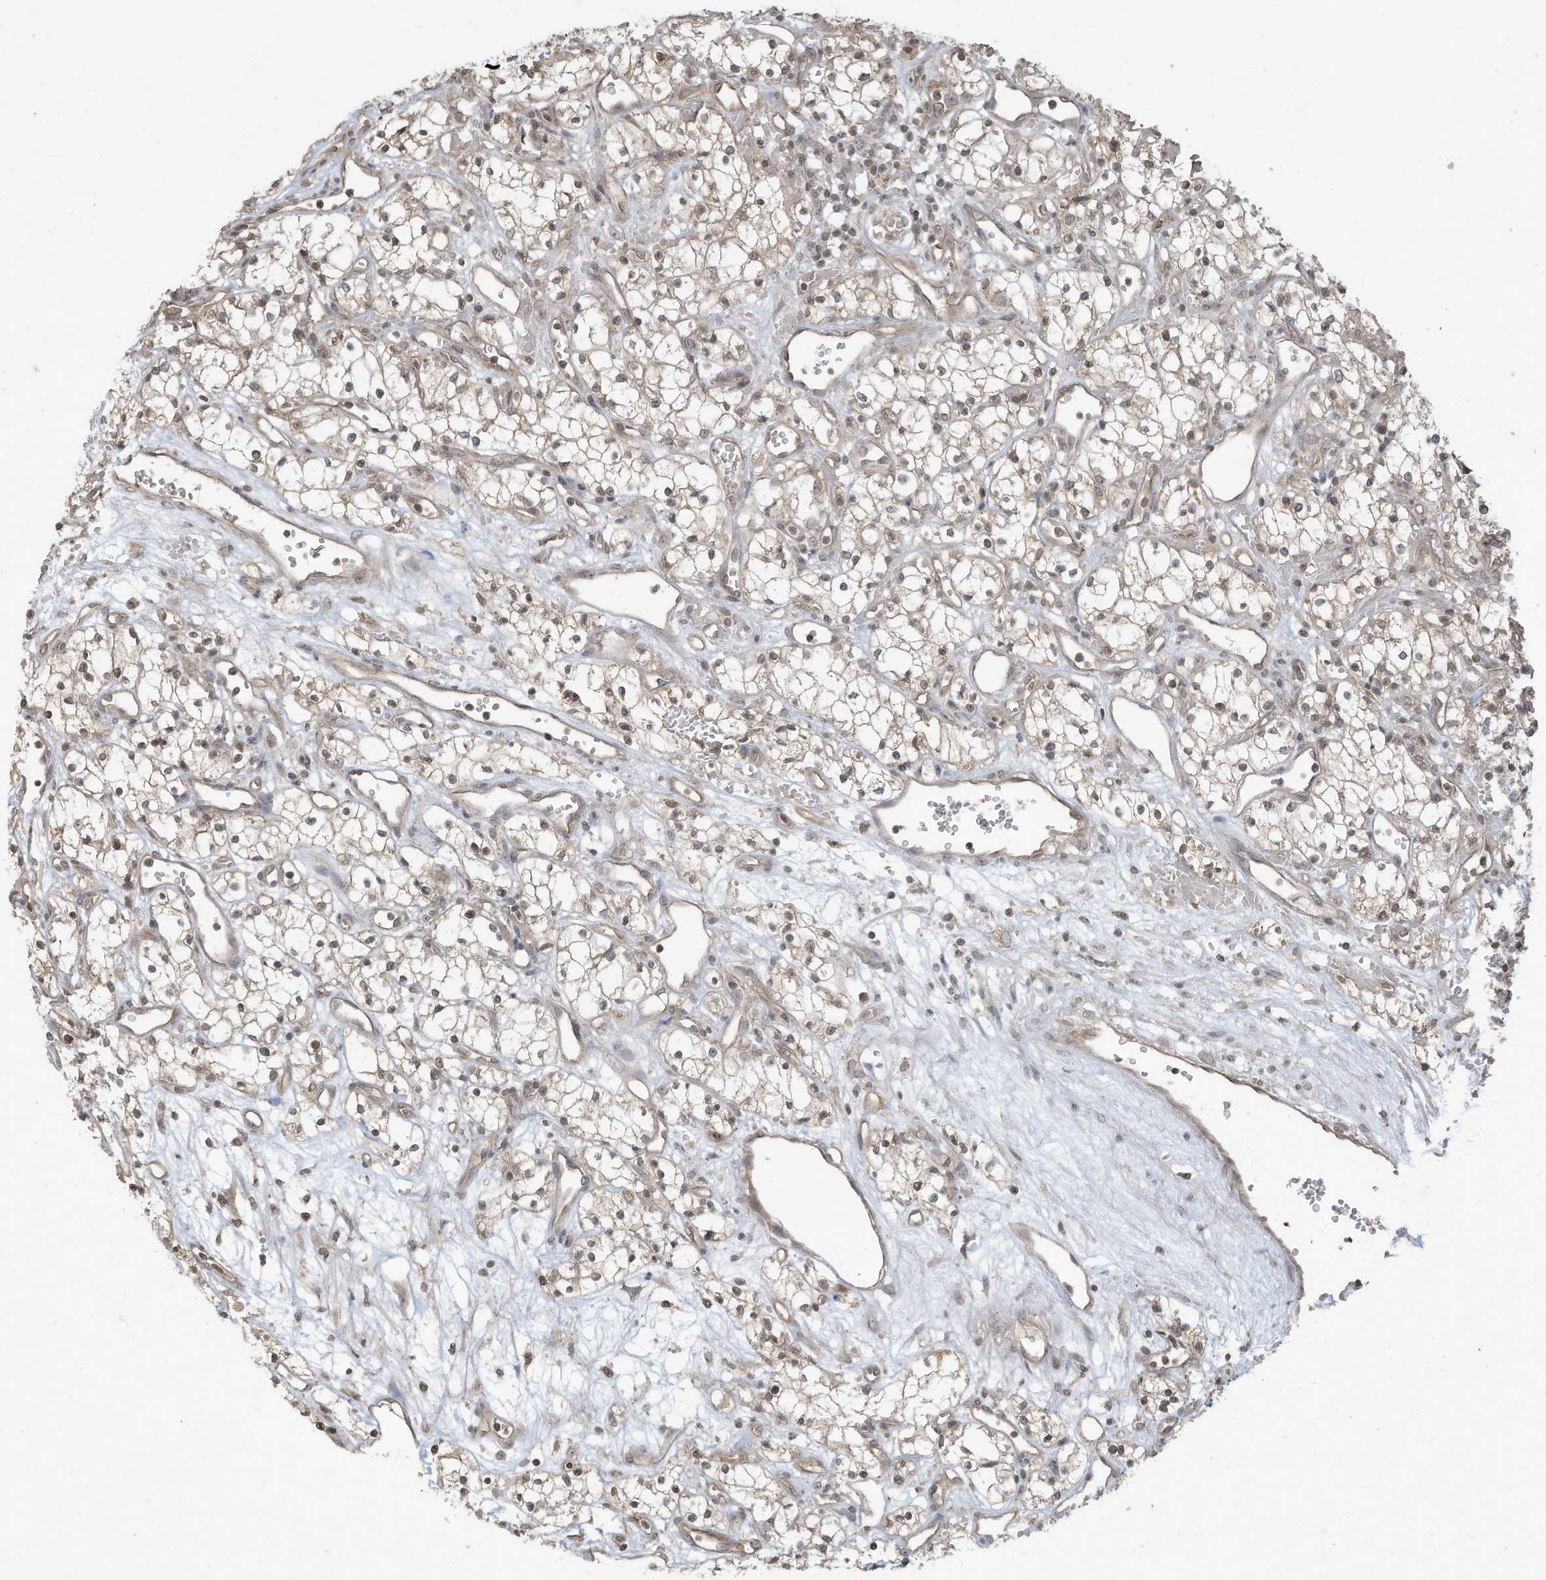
{"staining": {"intensity": "weak", "quantity": "25%-75%", "location": "cytoplasmic/membranous,nuclear"}, "tissue": "renal cancer", "cell_type": "Tumor cells", "image_type": "cancer", "snomed": [{"axis": "morphology", "description": "Adenocarcinoma, NOS"}, {"axis": "topography", "description": "Kidney"}], "caption": "Tumor cells demonstrate low levels of weak cytoplasmic/membranous and nuclear positivity in approximately 25%-75% of cells in human renal adenocarcinoma.", "gene": "MATN2", "patient": {"sex": "male", "age": 59}}